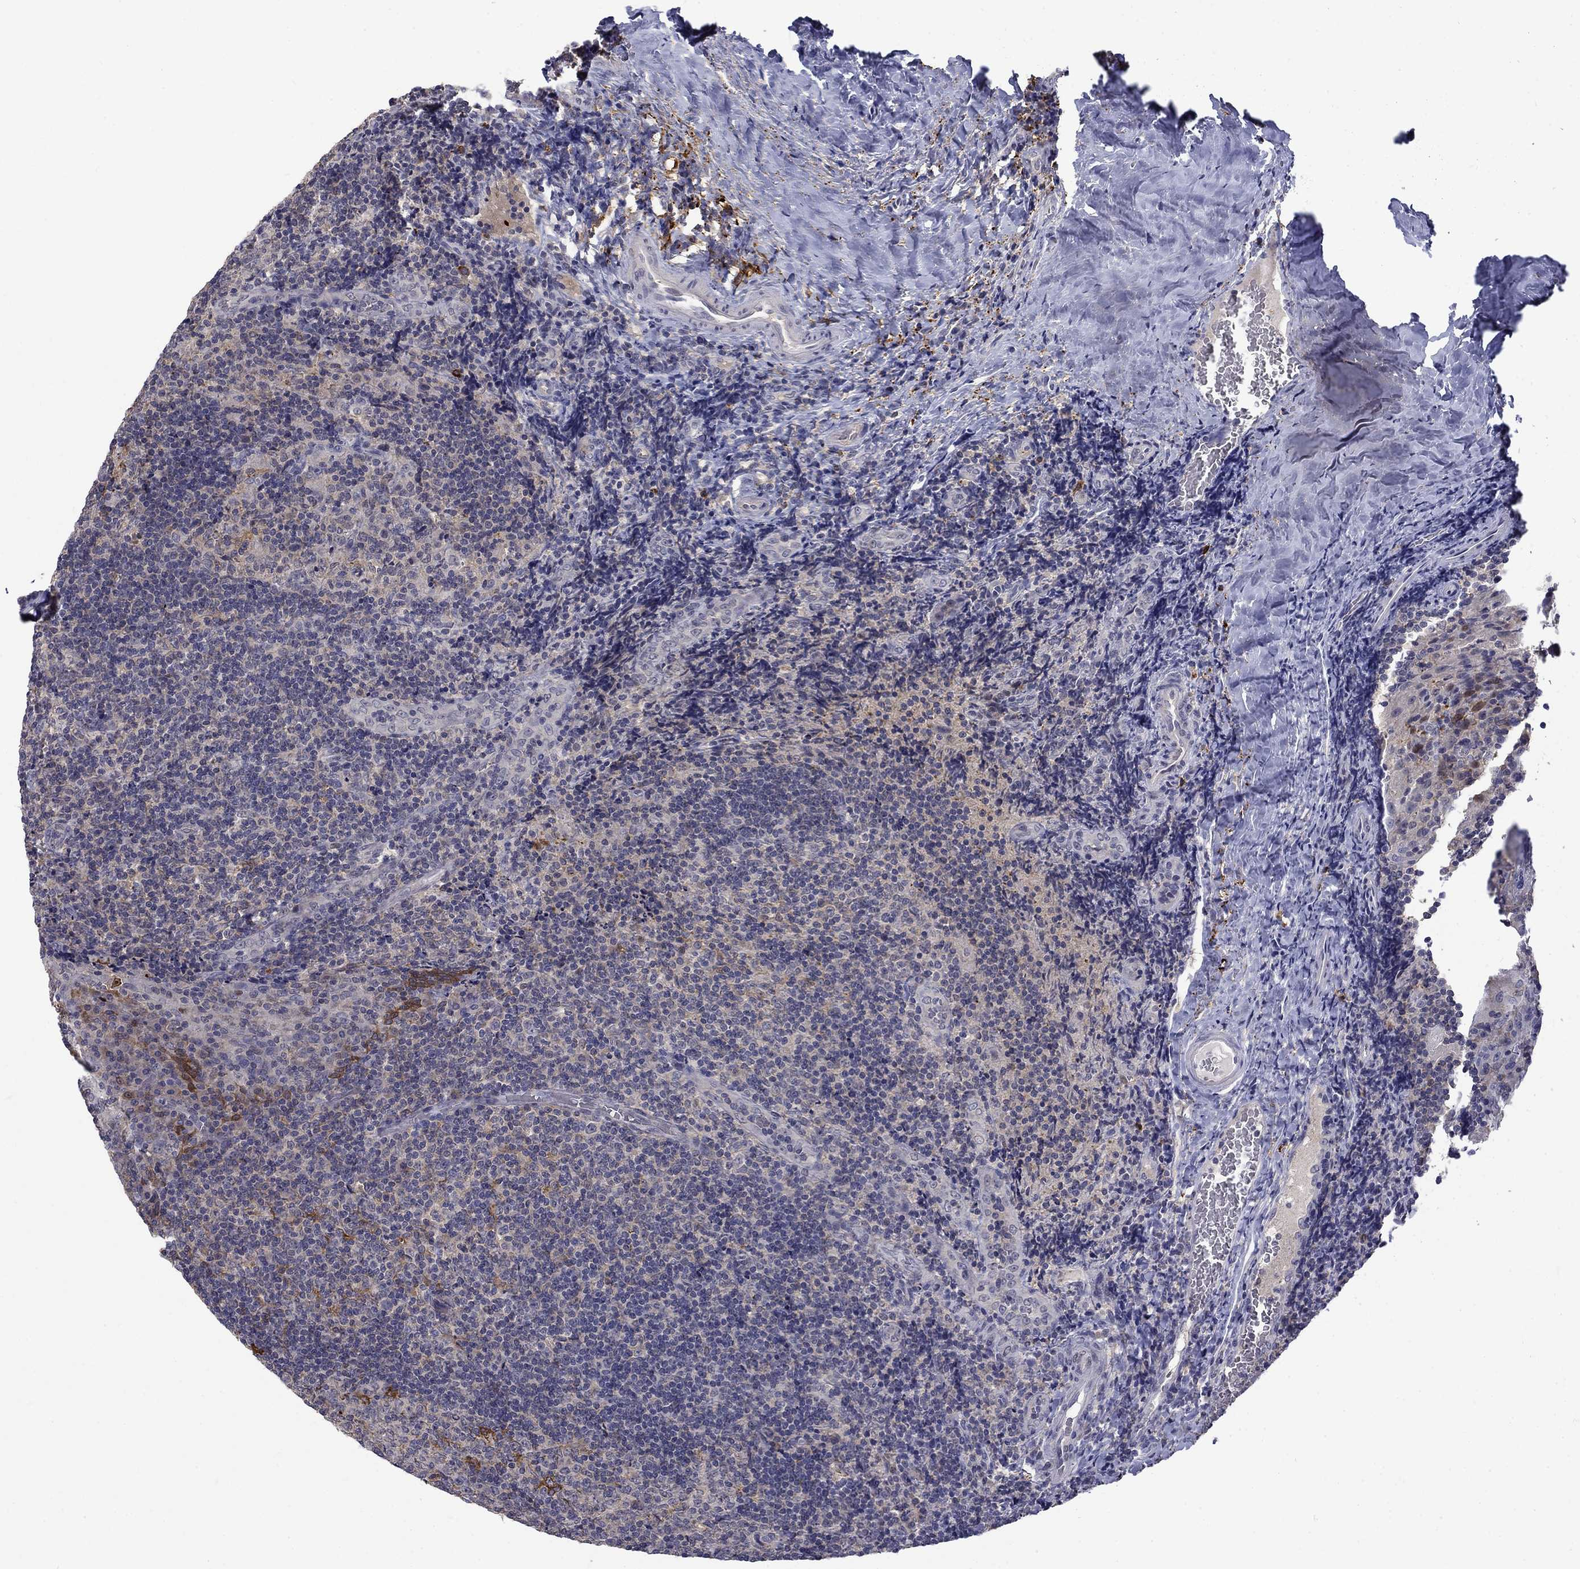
{"staining": {"intensity": "strong", "quantity": "<25%", "location": "cytoplasmic/membranous"}, "tissue": "tonsil", "cell_type": "Germinal center cells", "image_type": "normal", "snomed": [{"axis": "morphology", "description": "Normal tissue, NOS"}, {"axis": "topography", "description": "Tonsil"}], "caption": "Germinal center cells exhibit strong cytoplasmic/membranous expression in approximately <25% of cells in benign tonsil. Using DAB (brown) and hematoxylin (blue) stains, captured at high magnification using brightfield microscopy.", "gene": "PCBP2", "patient": {"sex": "male", "age": 17}}